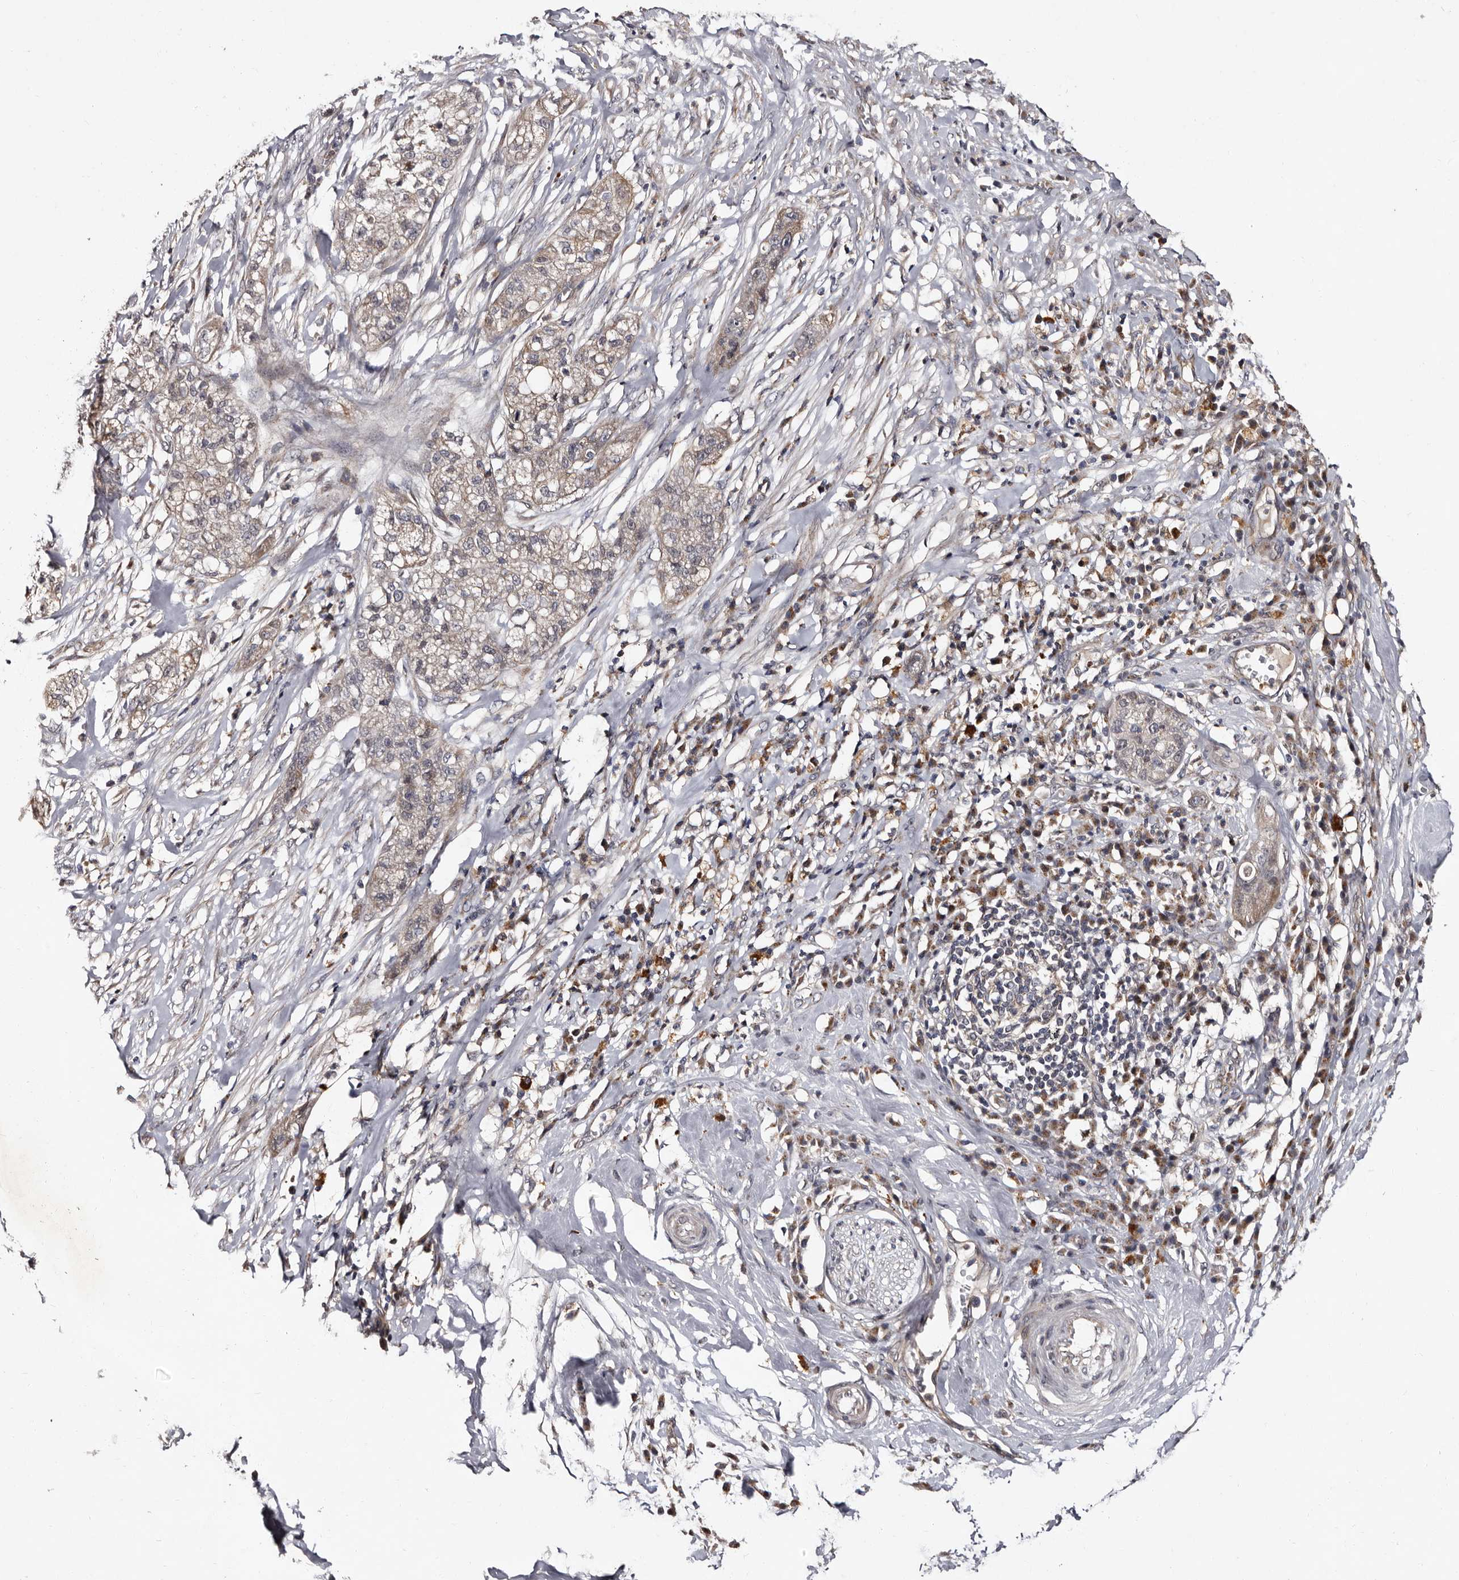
{"staining": {"intensity": "weak", "quantity": "<25%", "location": "cytoplasmic/membranous"}, "tissue": "pancreatic cancer", "cell_type": "Tumor cells", "image_type": "cancer", "snomed": [{"axis": "morphology", "description": "Adenocarcinoma, NOS"}, {"axis": "topography", "description": "Pancreas"}], "caption": "Pancreatic adenocarcinoma was stained to show a protein in brown. There is no significant positivity in tumor cells.", "gene": "DNPH1", "patient": {"sex": "female", "age": 78}}